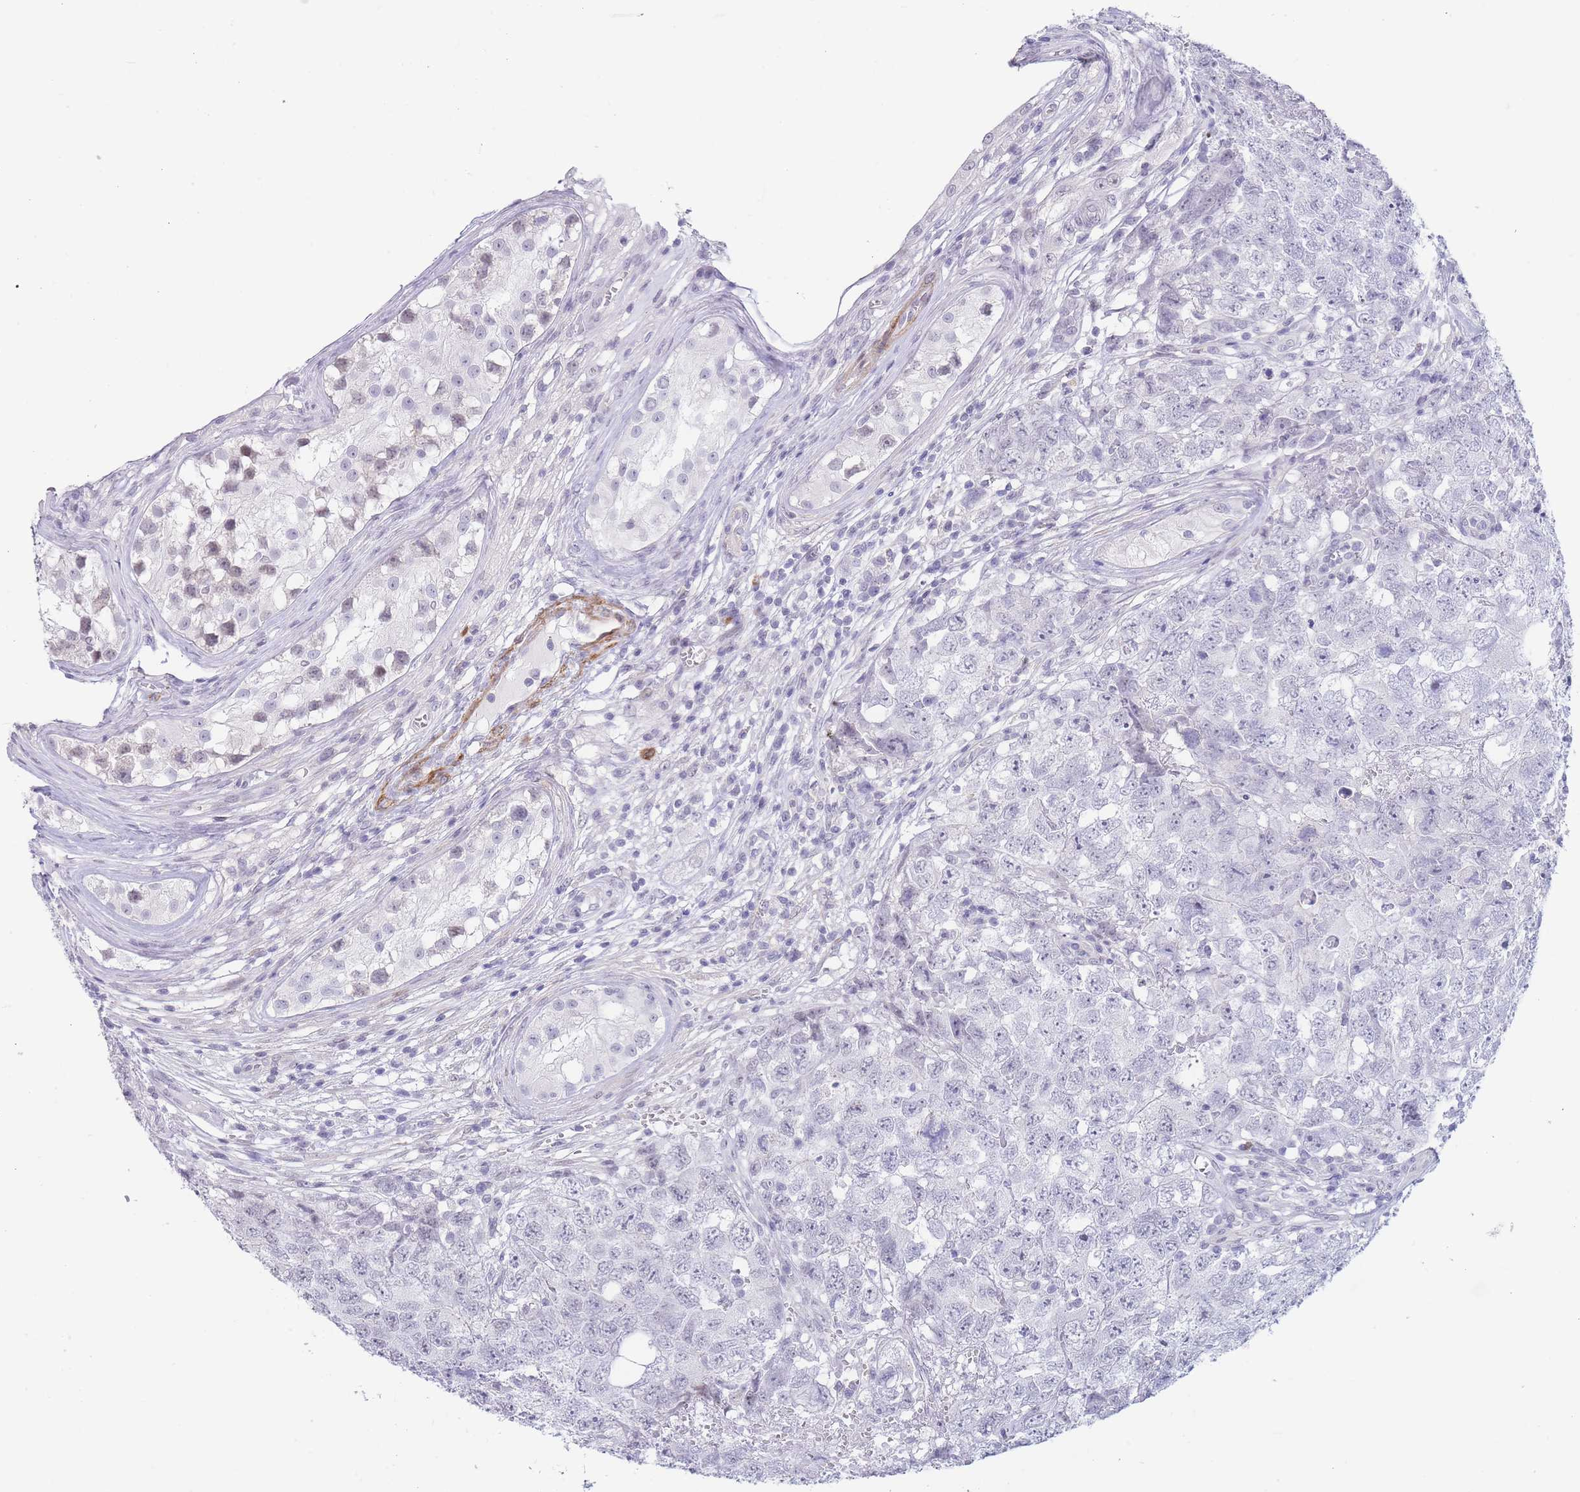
{"staining": {"intensity": "negative", "quantity": "none", "location": "none"}, "tissue": "testis cancer", "cell_type": "Tumor cells", "image_type": "cancer", "snomed": [{"axis": "morphology", "description": "Carcinoma, Embryonal, NOS"}, {"axis": "topography", "description": "Testis"}], "caption": "IHC histopathology image of neoplastic tissue: embryonal carcinoma (testis) stained with DAB shows no significant protein staining in tumor cells.", "gene": "ASAP3", "patient": {"sex": "male", "age": 22}}